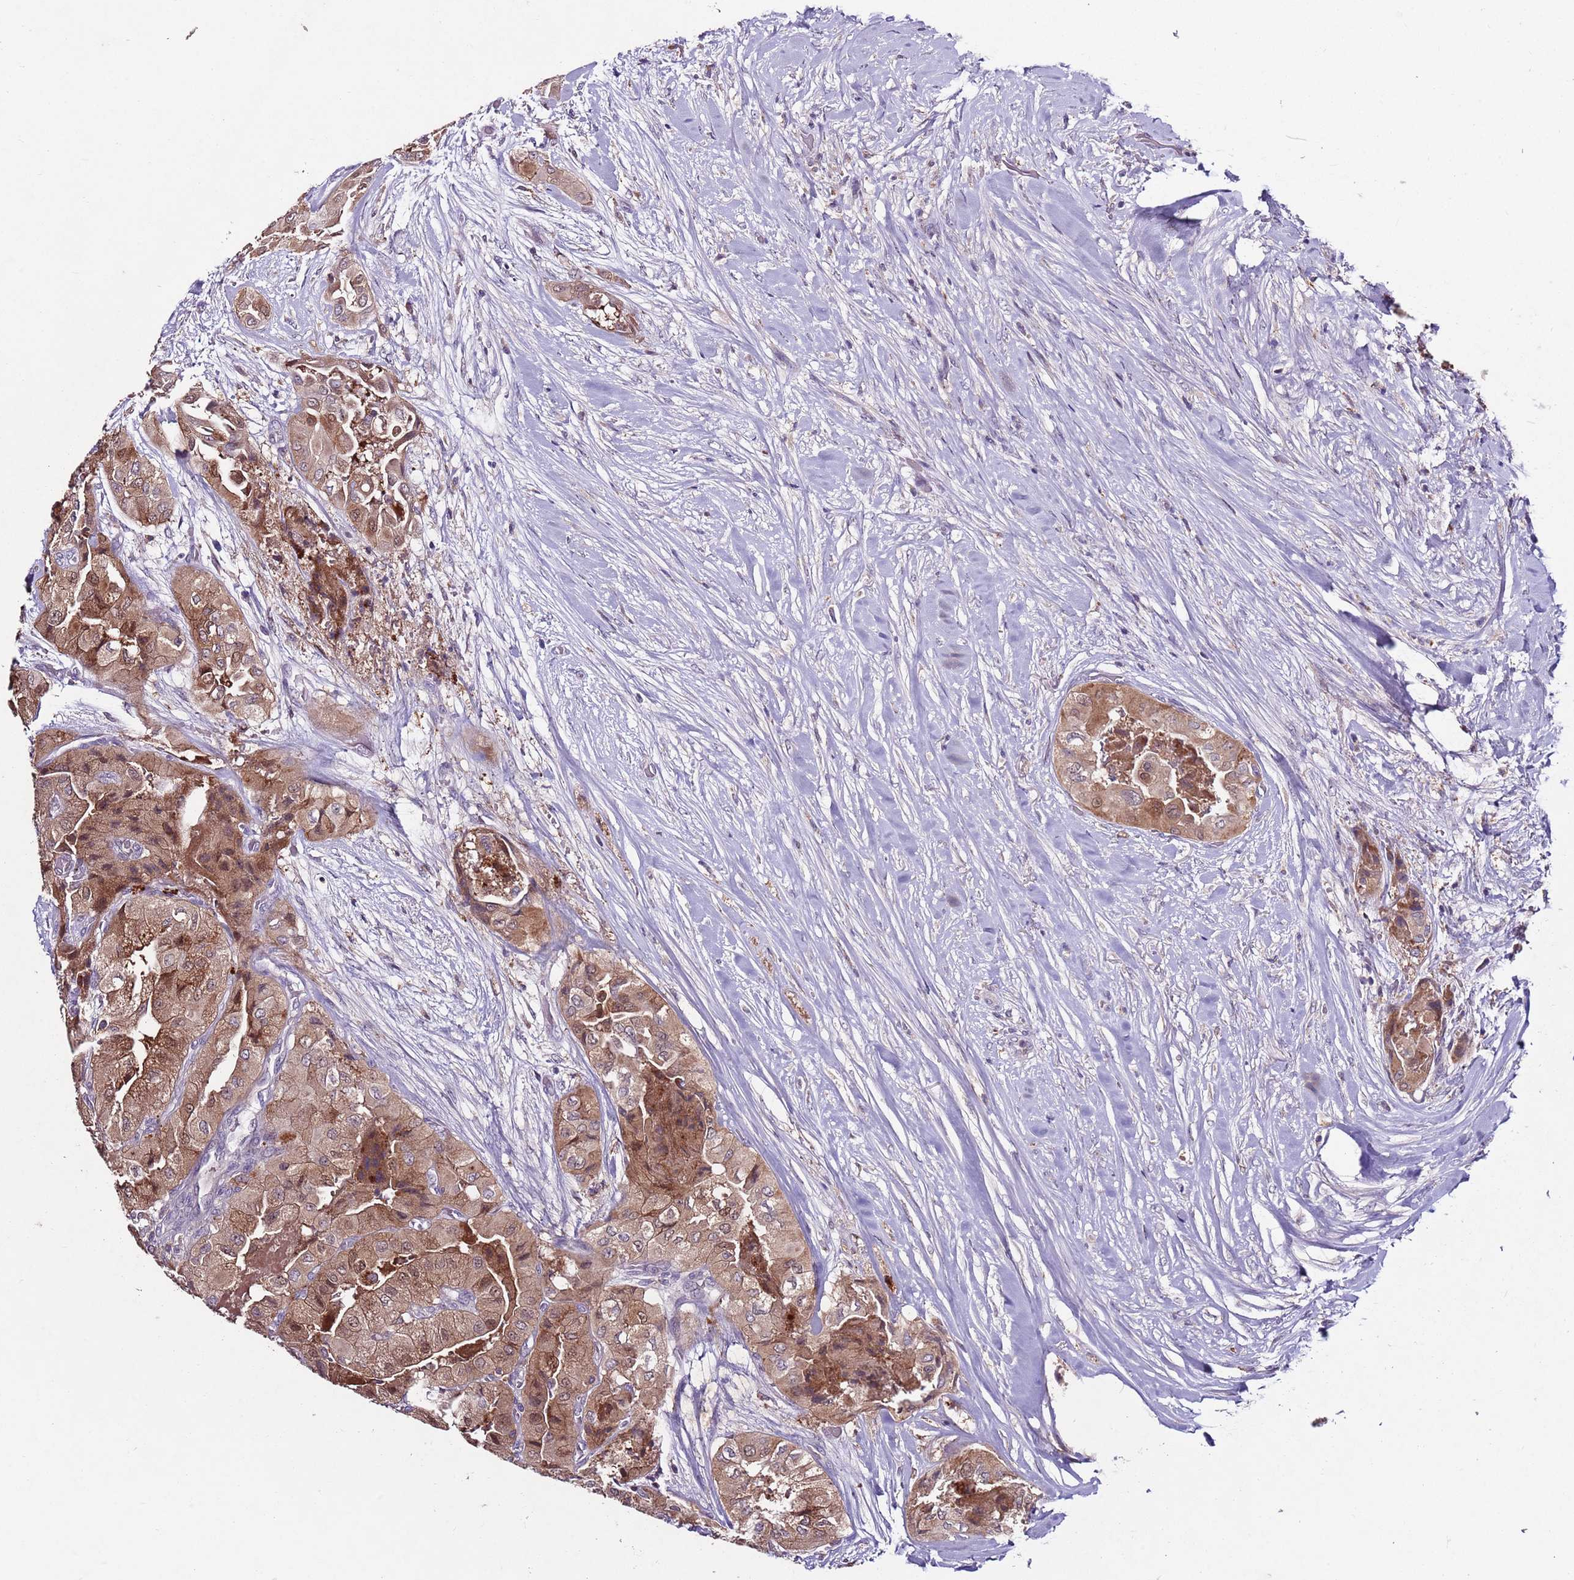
{"staining": {"intensity": "moderate", "quantity": ">75%", "location": "cytoplasmic/membranous,nuclear"}, "tissue": "thyroid cancer", "cell_type": "Tumor cells", "image_type": "cancer", "snomed": [{"axis": "morphology", "description": "Normal tissue, NOS"}, {"axis": "morphology", "description": "Papillary adenocarcinoma, NOS"}, {"axis": "topography", "description": "Thyroid gland"}], "caption": "Thyroid papillary adenocarcinoma tissue displays moderate cytoplasmic/membranous and nuclear positivity in approximately >75% of tumor cells, visualized by immunohistochemistry. (DAB IHC, brown staining for protein, blue staining for nuclei).", "gene": "NRDE2", "patient": {"sex": "female", "age": 59}}